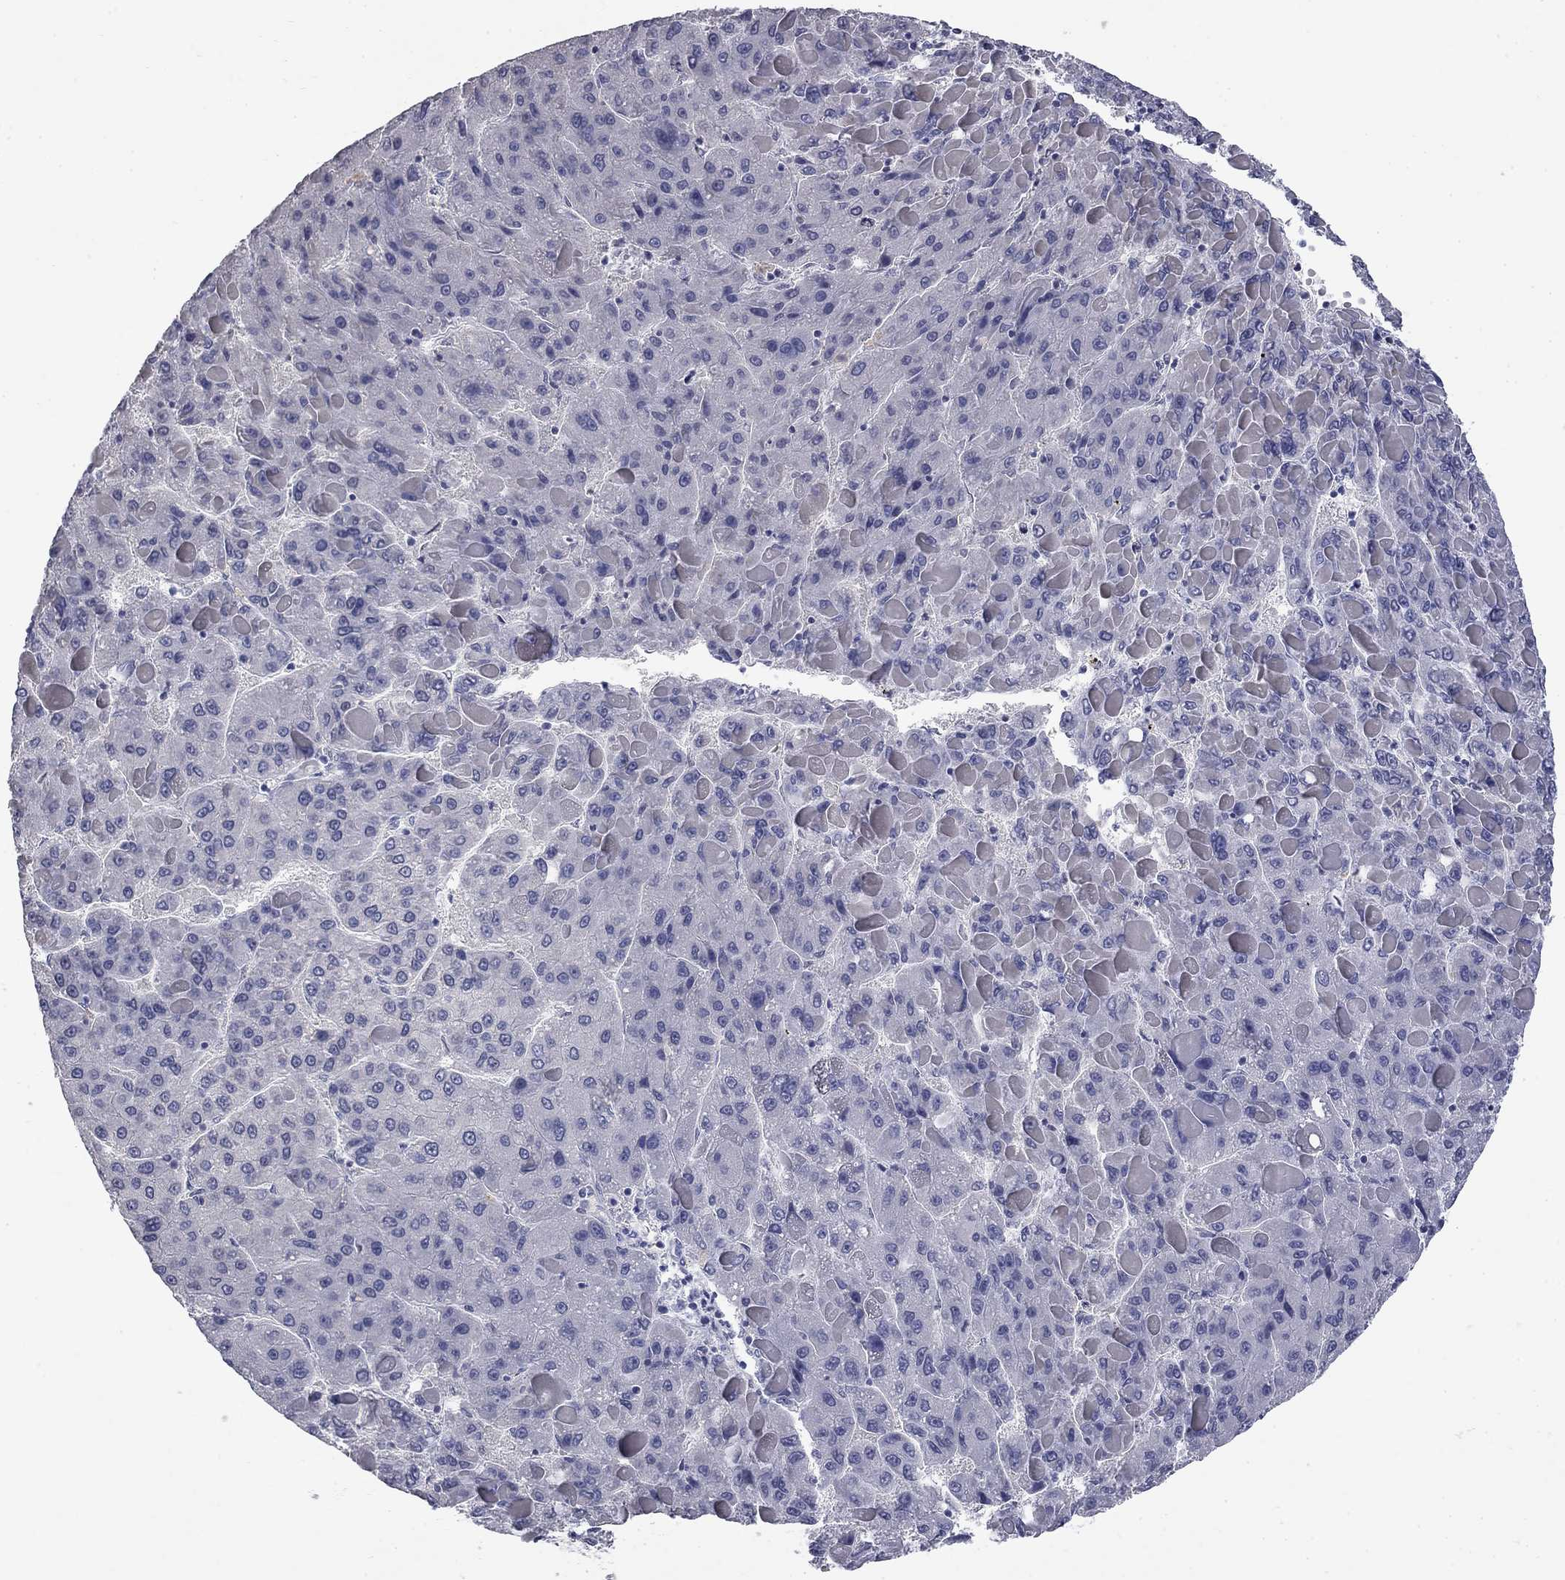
{"staining": {"intensity": "negative", "quantity": "none", "location": "none"}, "tissue": "liver cancer", "cell_type": "Tumor cells", "image_type": "cancer", "snomed": [{"axis": "morphology", "description": "Carcinoma, Hepatocellular, NOS"}, {"axis": "topography", "description": "Liver"}], "caption": "IHC histopathology image of human hepatocellular carcinoma (liver) stained for a protein (brown), which shows no staining in tumor cells.", "gene": "SLC51A", "patient": {"sex": "female", "age": 82}}